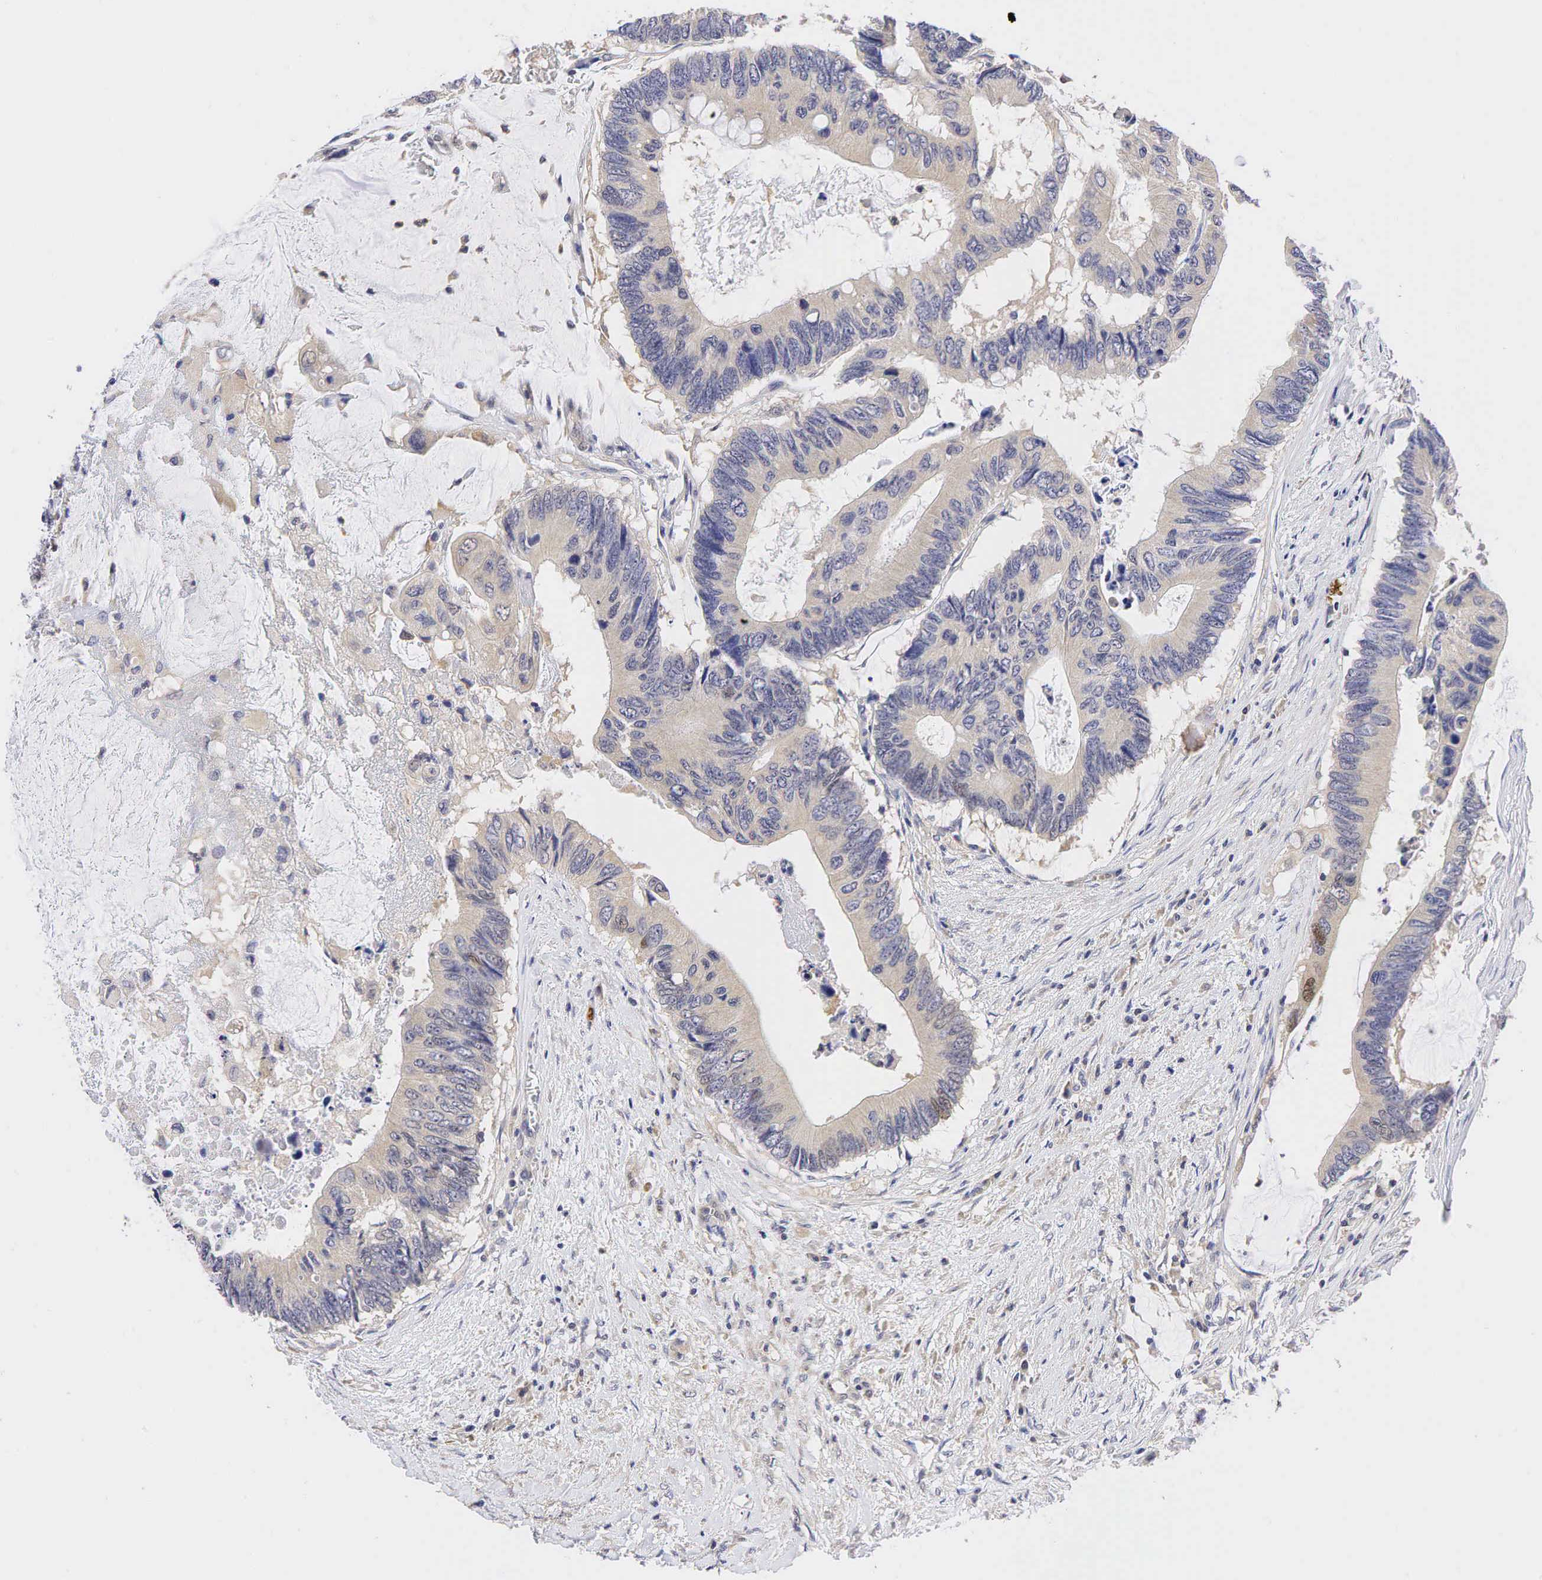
{"staining": {"intensity": "negative", "quantity": "none", "location": "none"}, "tissue": "colorectal cancer", "cell_type": "Tumor cells", "image_type": "cancer", "snomed": [{"axis": "morphology", "description": "Adenocarcinoma, NOS"}, {"axis": "topography", "description": "Colon"}], "caption": "IHC image of neoplastic tissue: human colorectal cancer (adenocarcinoma) stained with DAB (3,3'-diaminobenzidine) exhibits no significant protein staining in tumor cells. (DAB immunohistochemistry, high magnification).", "gene": "CCND1", "patient": {"sex": "male", "age": 65}}